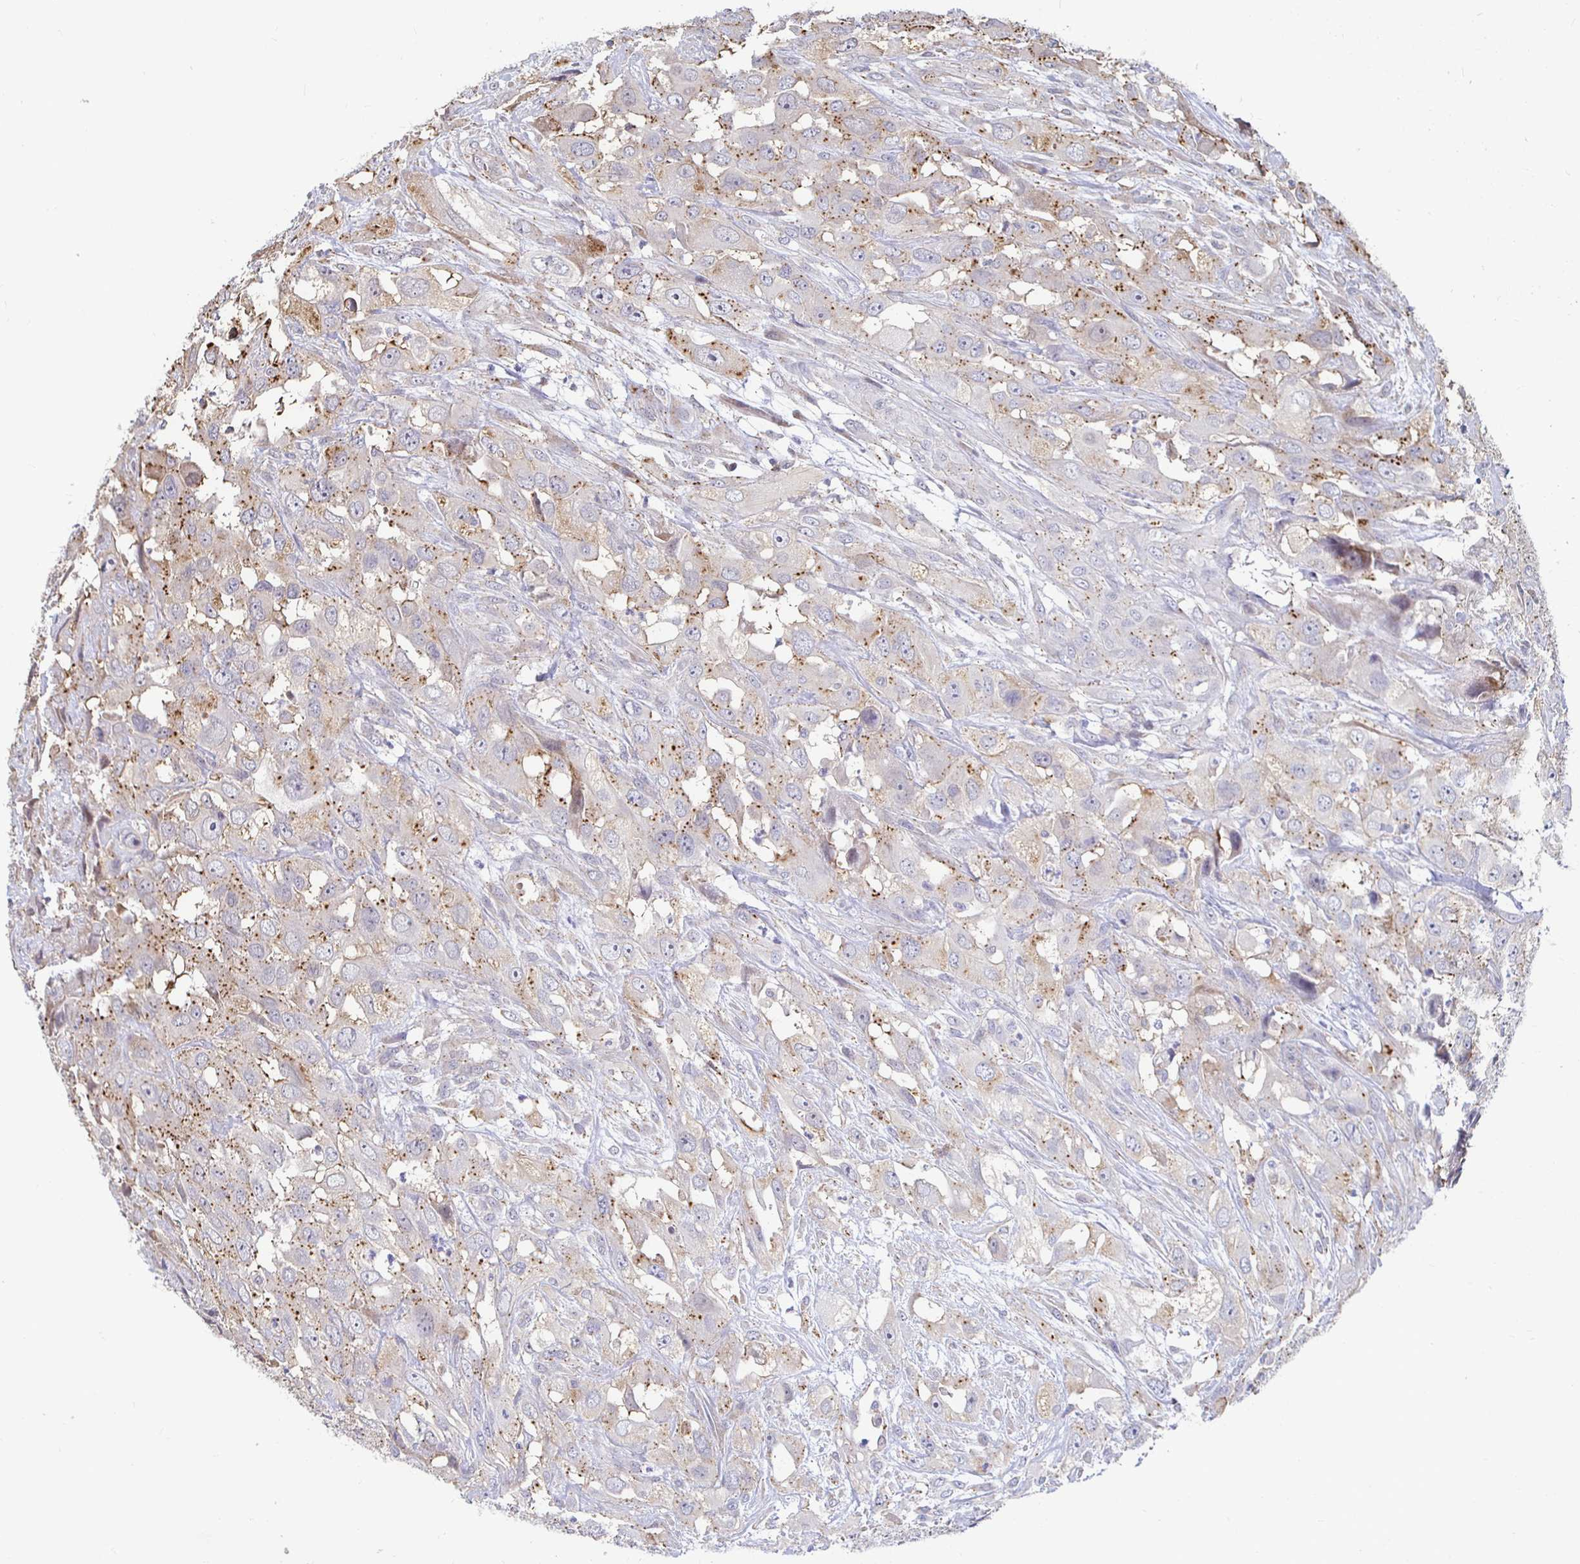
{"staining": {"intensity": "moderate", "quantity": ">75%", "location": "nuclear"}, "tissue": "urothelial cancer", "cell_type": "Tumor cells", "image_type": "cancer", "snomed": [{"axis": "morphology", "description": "Urothelial carcinoma, High grade"}, {"axis": "topography", "description": "Urinary bladder"}], "caption": "Immunohistochemical staining of human urothelial cancer reveals medium levels of moderate nuclear expression in approximately >75% of tumor cells.", "gene": "CAPN11", "patient": {"sex": "male", "age": 67}}